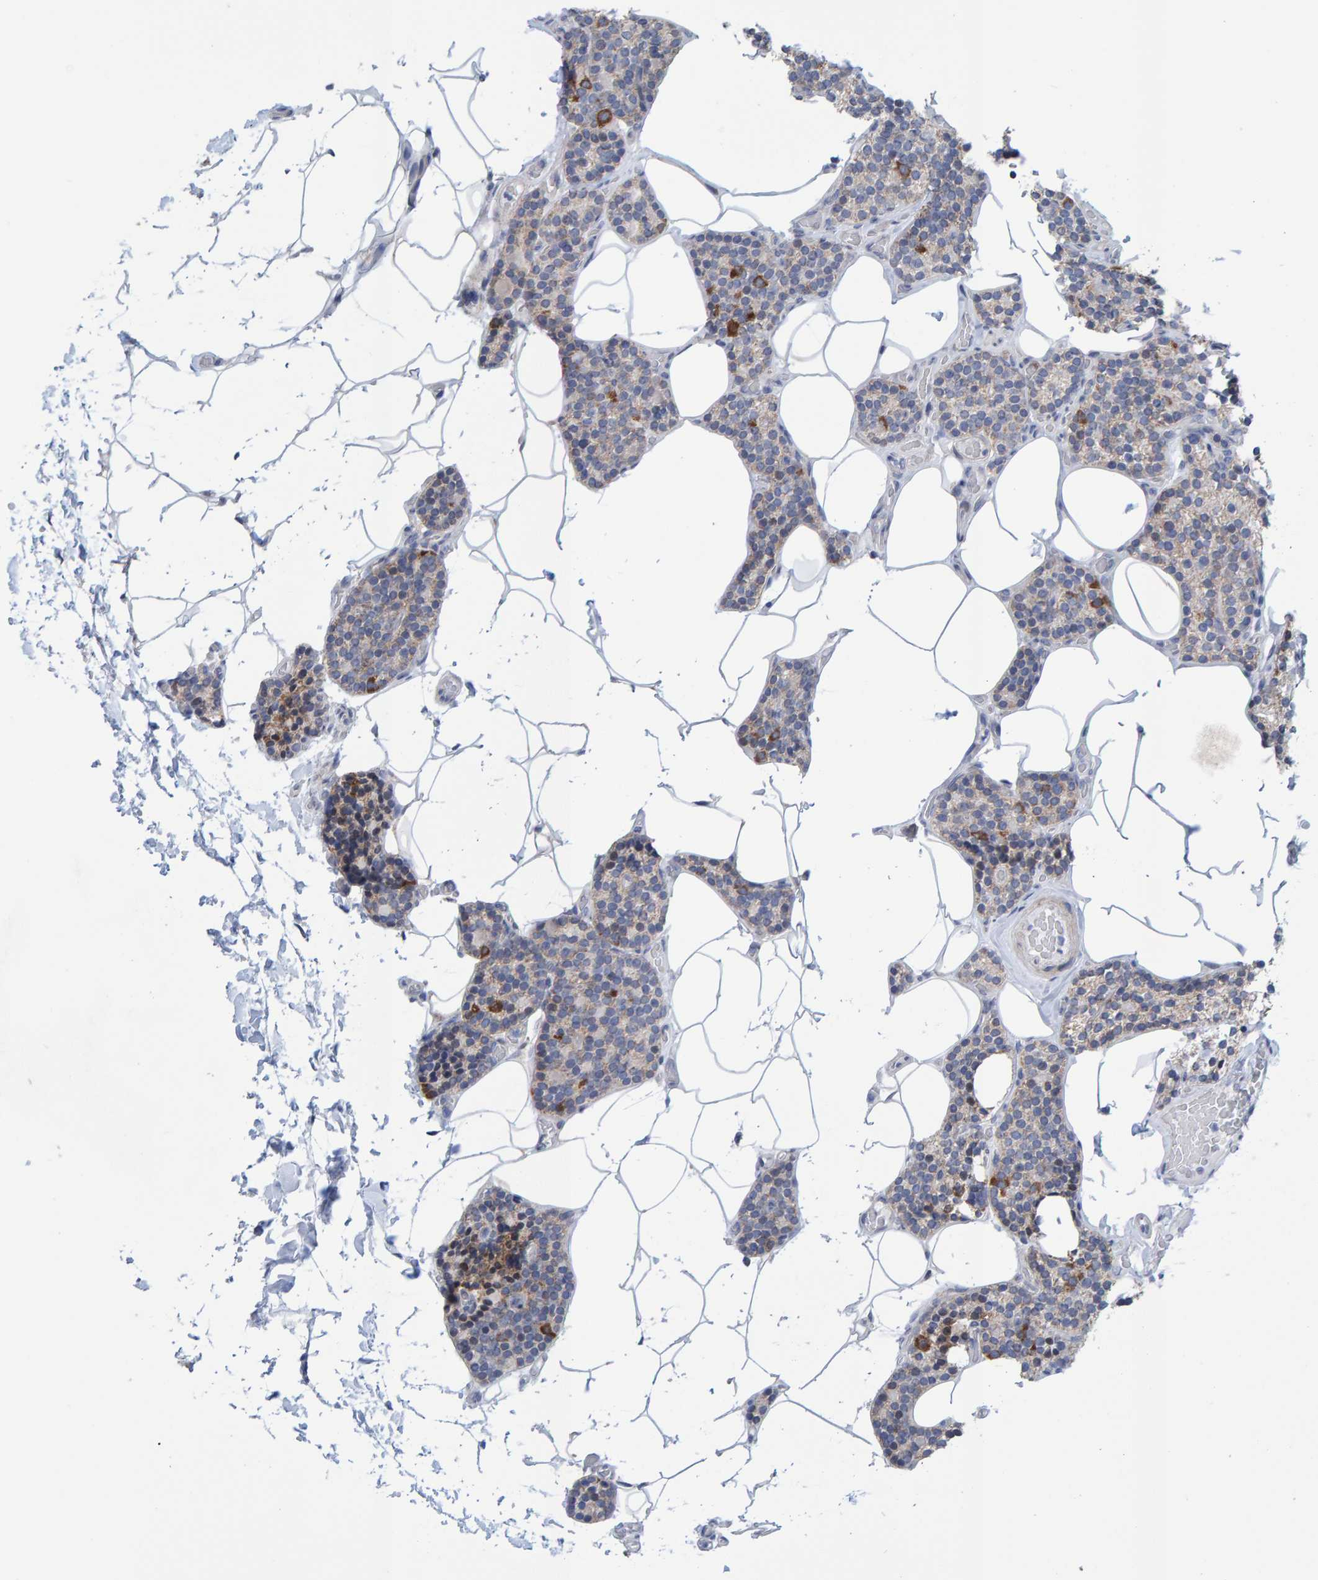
{"staining": {"intensity": "moderate", "quantity": ">75%", "location": "cytoplasmic/membranous"}, "tissue": "parathyroid gland", "cell_type": "Glandular cells", "image_type": "normal", "snomed": [{"axis": "morphology", "description": "Normal tissue, NOS"}, {"axis": "topography", "description": "Parathyroid gland"}], "caption": "A brown stain shows moderate cytoplasmic/membranous positivity of a protein in glandular cells of normal human parathyroid gland.", "gene": "USP43", "patient": {"sex": "male", "age": 52}}